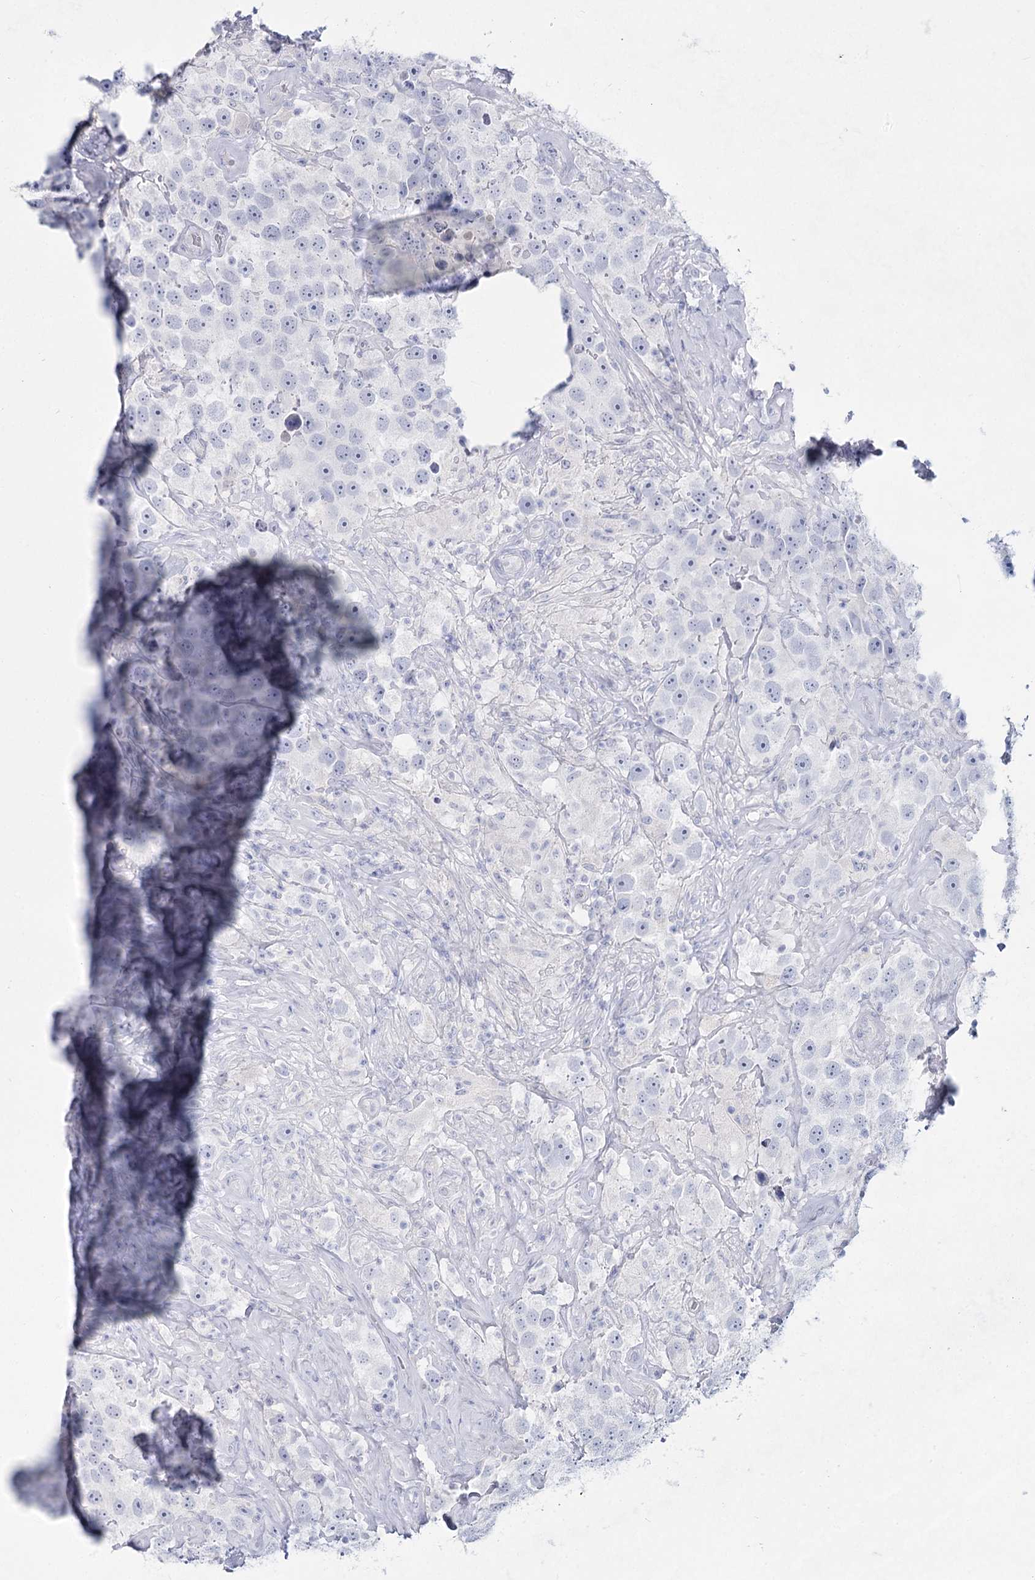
{"staining": {"intensity": "negative", "quantity": "none", "location": "none"}, "tissue": "testis cancer", "cell_type": "Tumor cells", "image_type": "cancer", "snomed": [{"axis": "morphology", "description": "Seminoma, NOS"}, {"axis": "topography", "description": "Testis"}], "caption": "High magnification brightfield microscopy of seminoma (testis) stained with DAB (brown) and counterstained with hematoxylin (blue): tumor cells show no significant positivity. The staining is performed using DAB (3,3'-diaminobenzidine) brown chromogen with nuclei counter-stained in using hematoxylin.", "gene": "SLC17A2", "patient": {"sex": "male", "age": 49}}